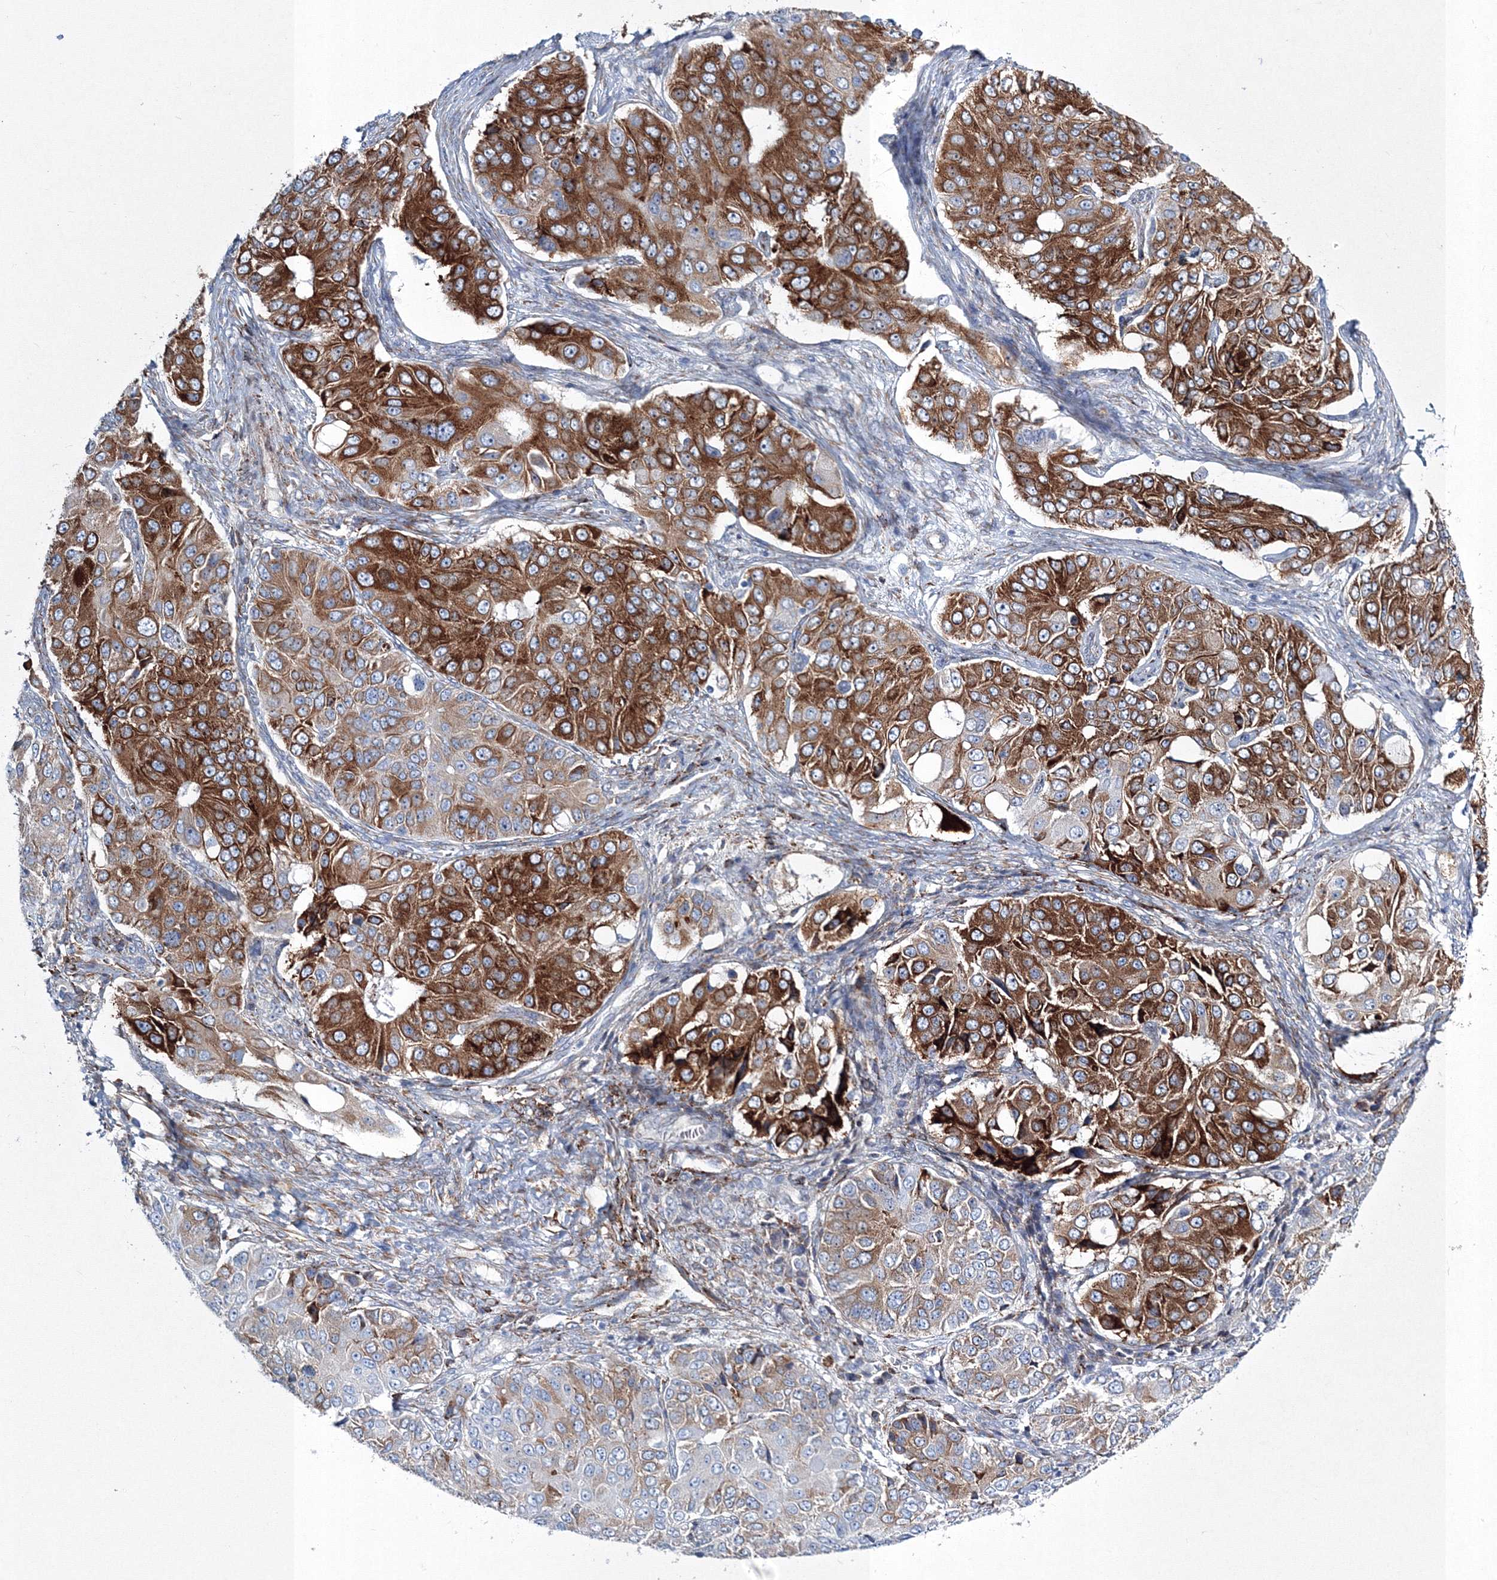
{"staining": {"intensity": "moderate", "quantity": ">75%", "location": "cytoplasmic/membranous"}, "tissue": "ovarian cancer", "cell_type": "Tumor cells", "image_type": "cancer", "snomed": [{"axis": "morphology", "description": "Carcinoma, endometroid"}, {"axis": "topography", "description": "Ovary"}], "caption": "High-power microscopy captured an IHC micrograph of ovarian cancer, revealing moderate cytoplasmic/membranous expression in approximately >75% of tumor cells. The staining was performed using DAB (3,3'-diaminobenzidine), with brown indicating positive protein expression. Nuclei are stained blue with hematoxylin.", "gene": "RCN1", "patient": {"sex": "female", "age": 51}}